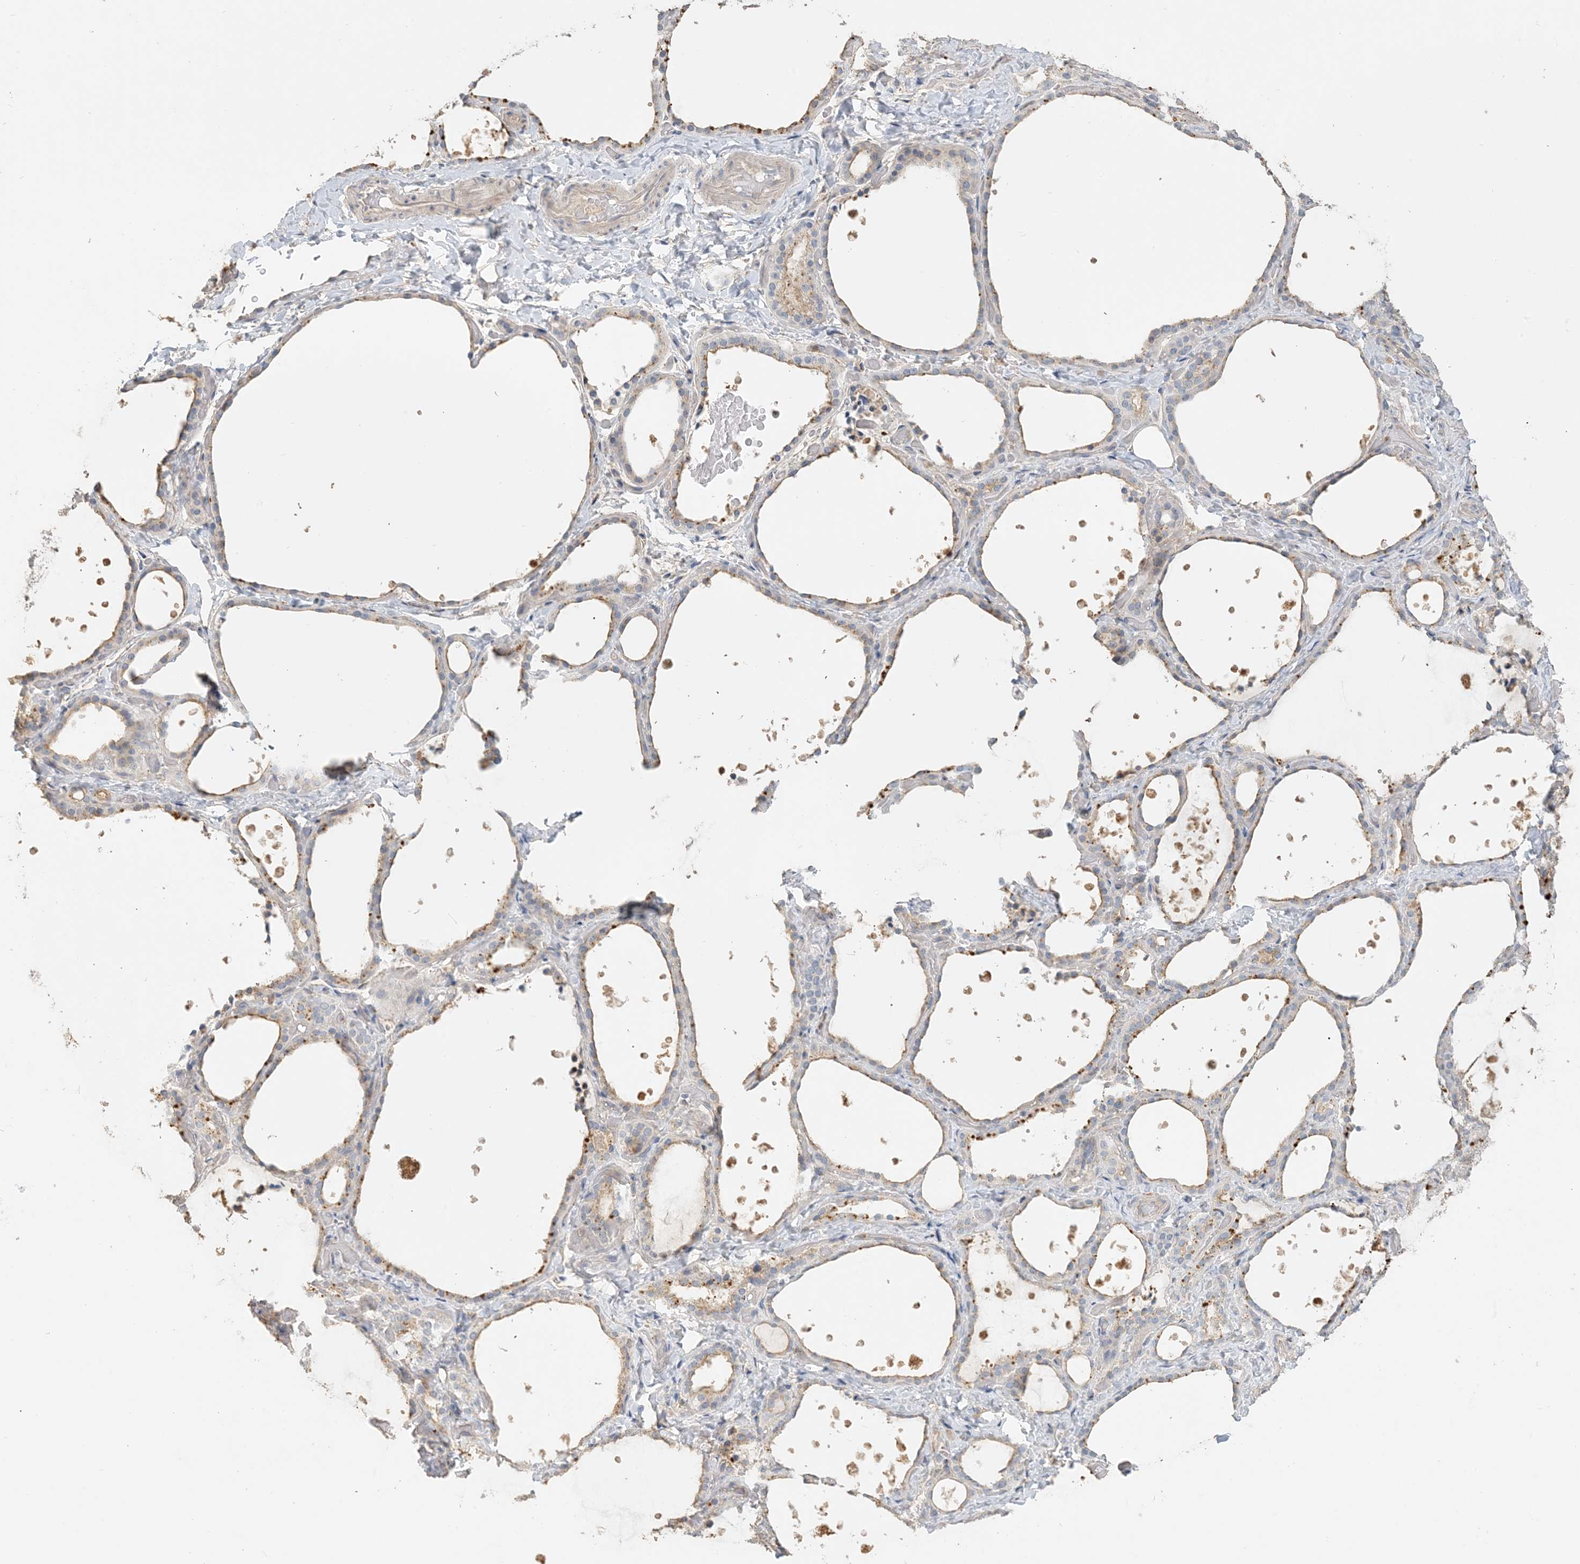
{"staining": {"intensity": "moderate", "quantity": "25%-75%", "location": "cytoplasmic/membranous"}, "tissue": "thyroid gland", "cell_type": "Glandular cells", "image_type": "normal", "snomed": [{"axis": "morphology", "description": "Normal tissue, NOS"}, {"axis": "topography", "description": "Thyroid gland"}], "caption": "Immunohistochemistry (IHC) image of benign thyroid gland: thyroid gland stained using immunohistochemistry (IHC) displays medium levels of moderate protein expression localized specifically in the cytoplasmic/membranous of glandular cells, appearing as a cytoplasmic/membranous brown color.", "gene": "SPPL2A", "patient": {"sex": "female", "age": 44}}